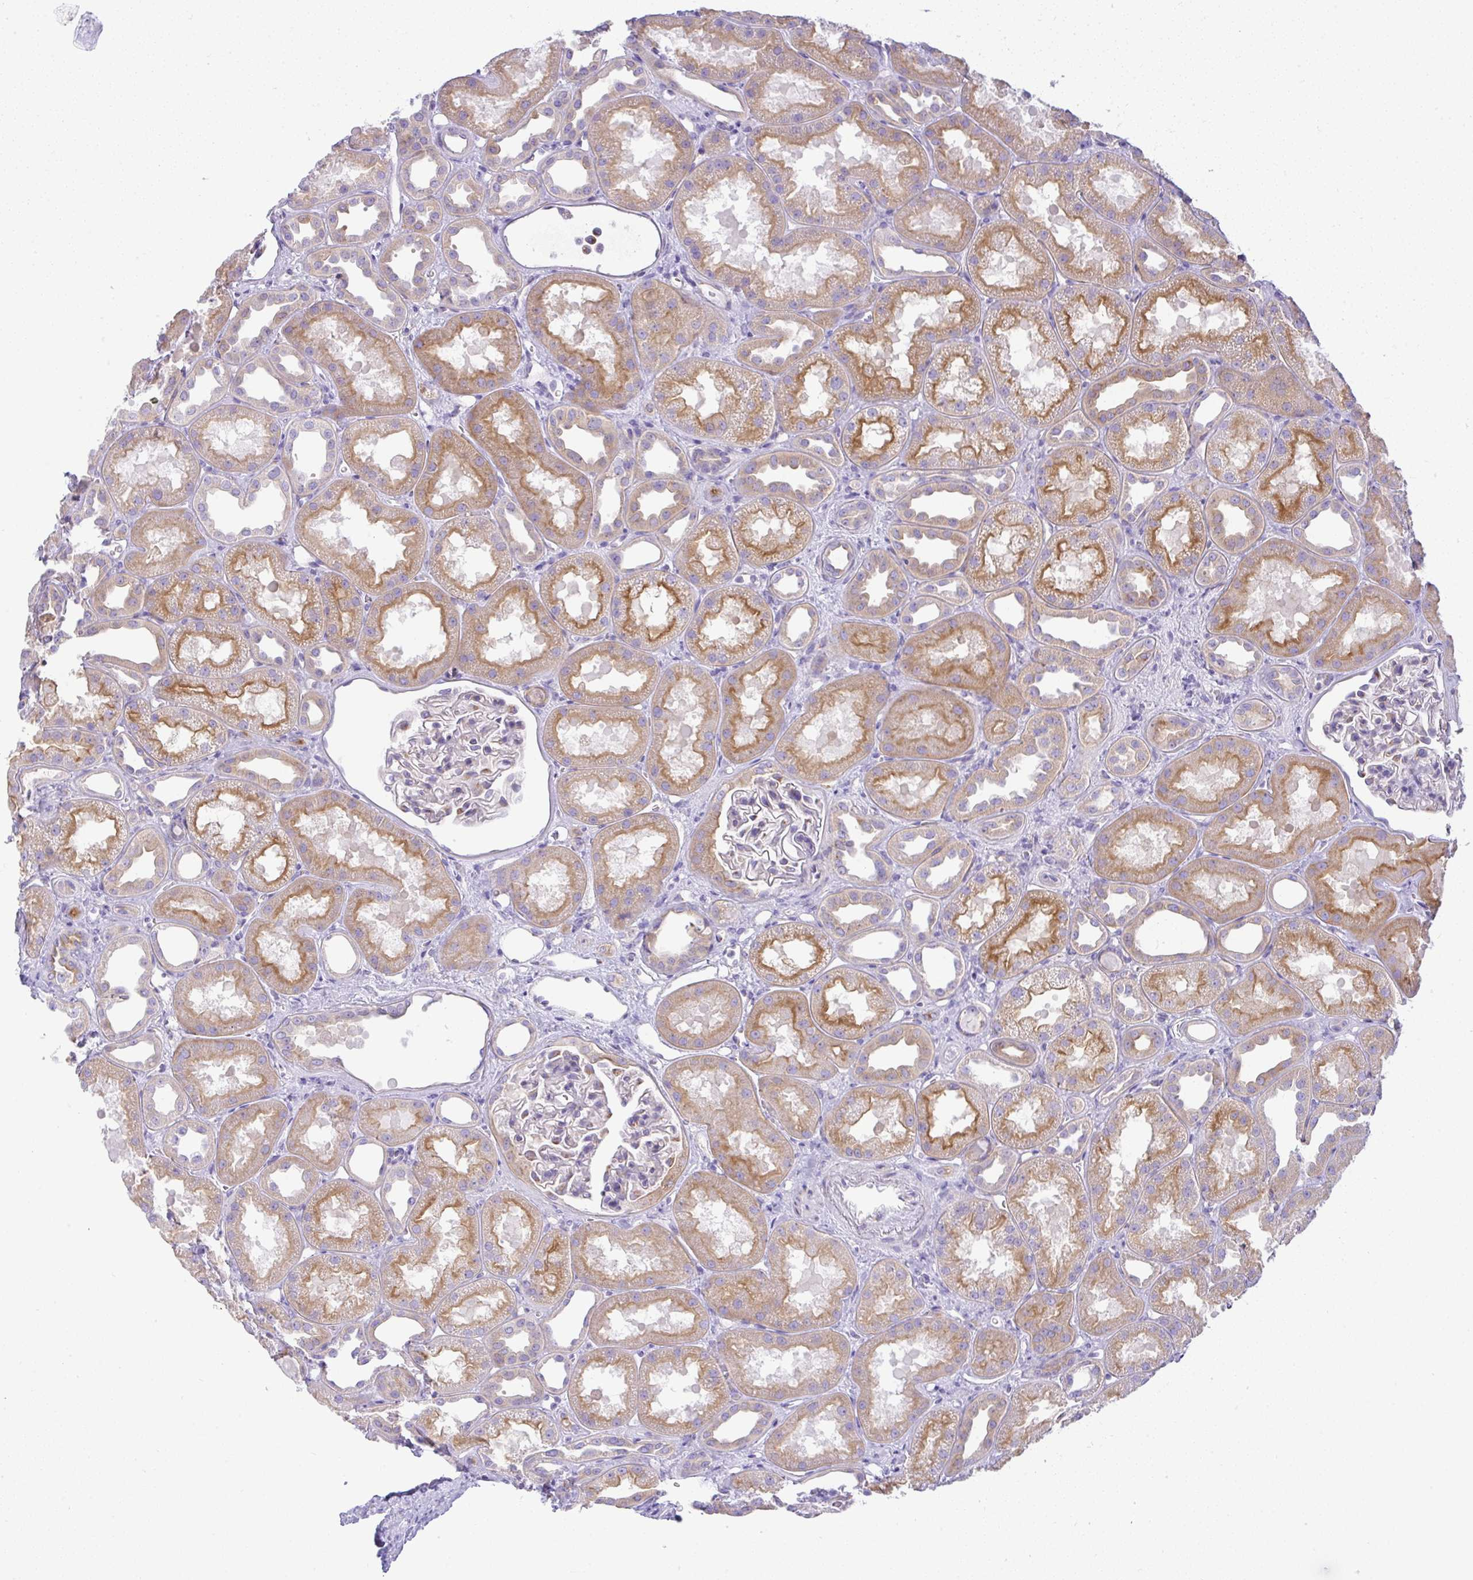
{"staining": {"intensity": "negative", "quantity": "none", "location": "none"}, "tissue": "kidney", "cell_type": "Cells in glomeruli", "image_type": "normal", "snomed": [{"axis": "morphology", "description": "Normal tissue, NOS"}, {"axis": "topography", "description": "Kidney"}], "caption": "DAB immunohistochemical staining of normal human kidney displays no significant expression in cells in glomeruli.", "gene": "FAM177A1", "patient": {"sex": "male", "age": 61}}